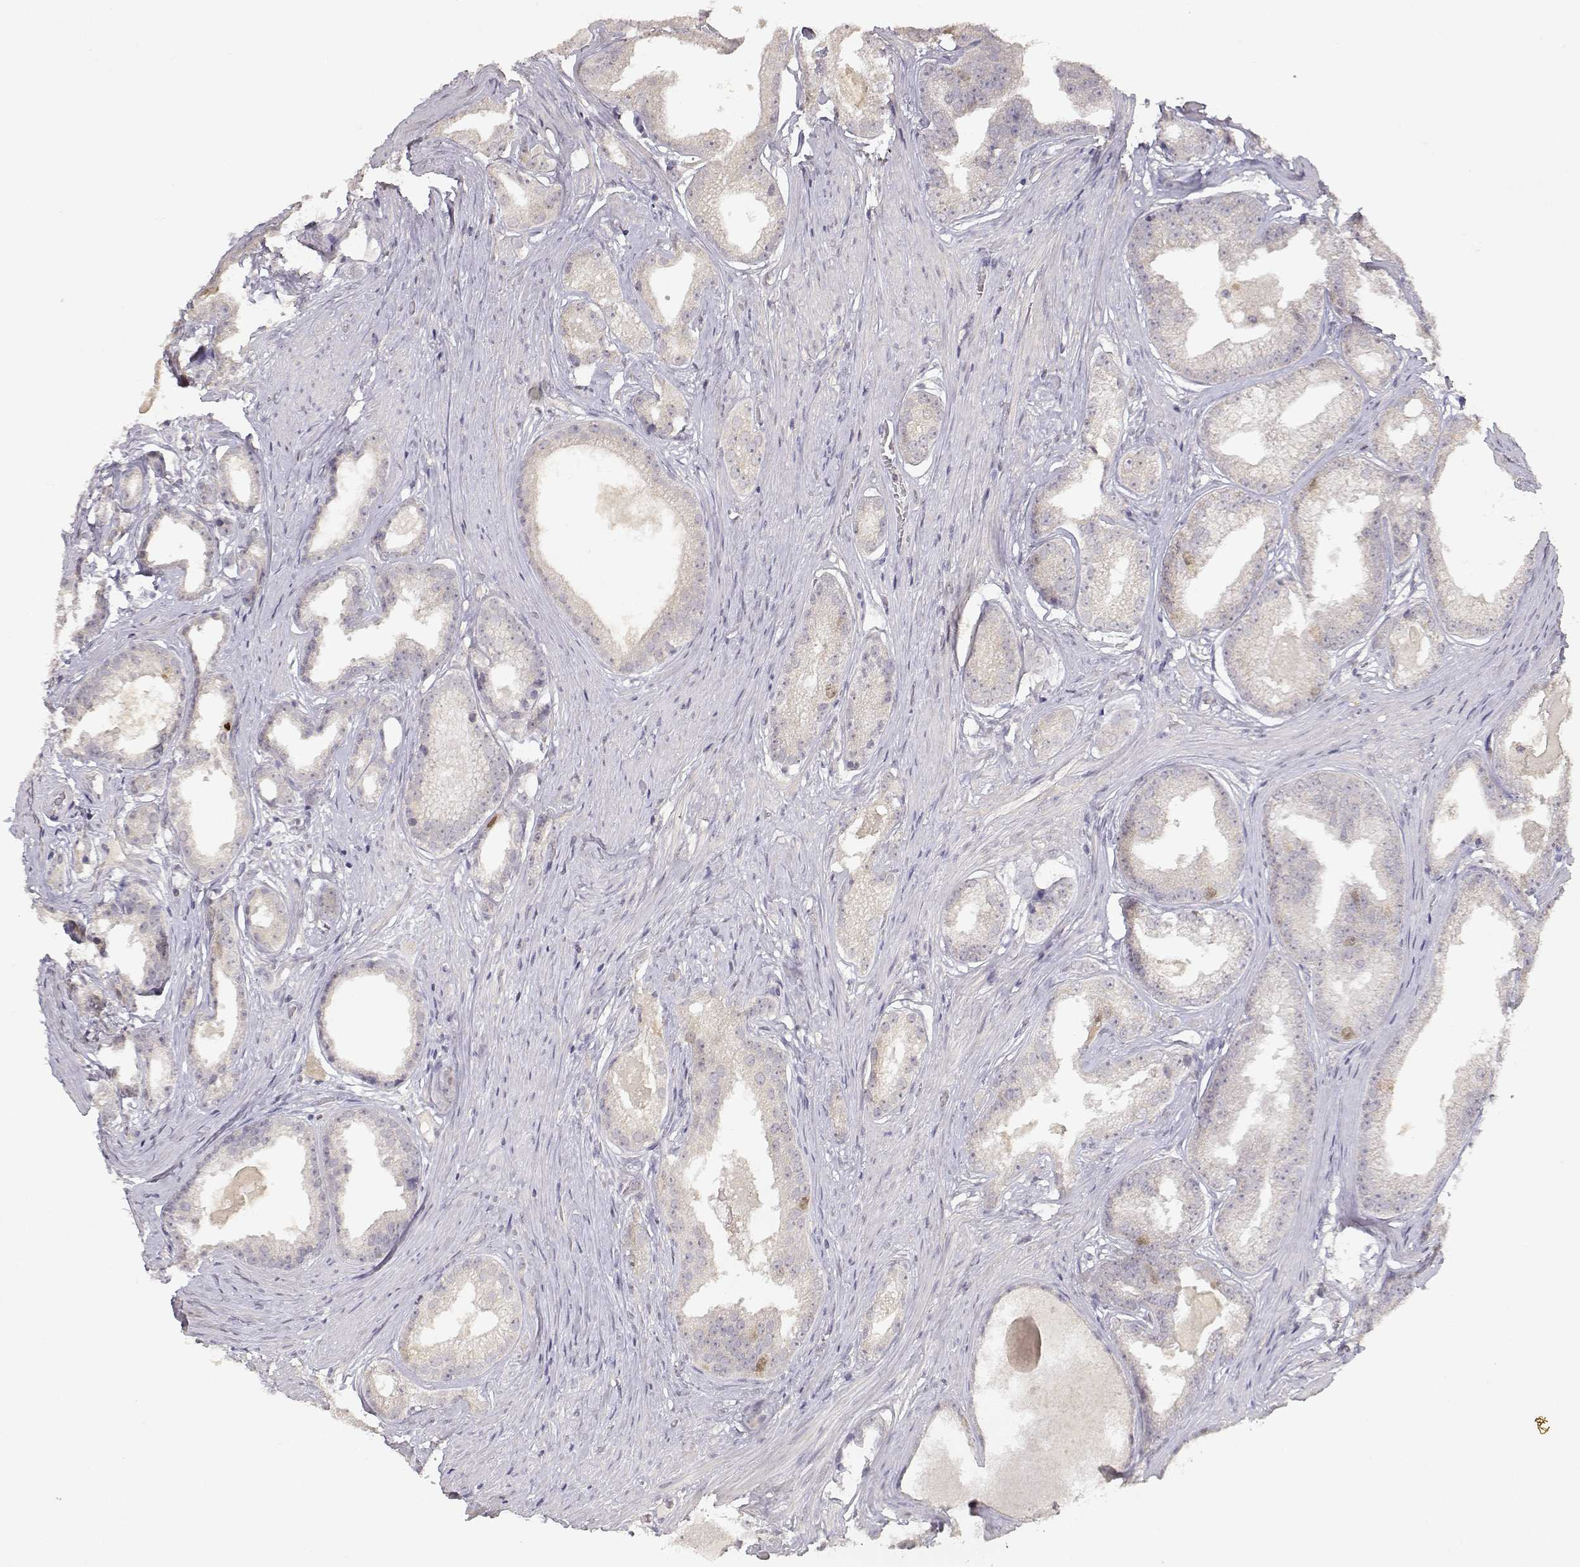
{"staining": {"intensity": "negative", "quantity": "none", "location": "none"}, "tissue": "prostate cancer", "cell_type": "Tumor cells", "image_type": "cancer", "snomed": [{"axis": "morphology", "description": "Adenocarcinoma, Low grade"}, {"axis": "topography", "description": "Prostate"}], "caption": "Tumor cells show no significant protein expression in prostate low-grade adenocarcinoma.", "gene": "RAD51", "patient": {"sex": "male", "age": 65}}